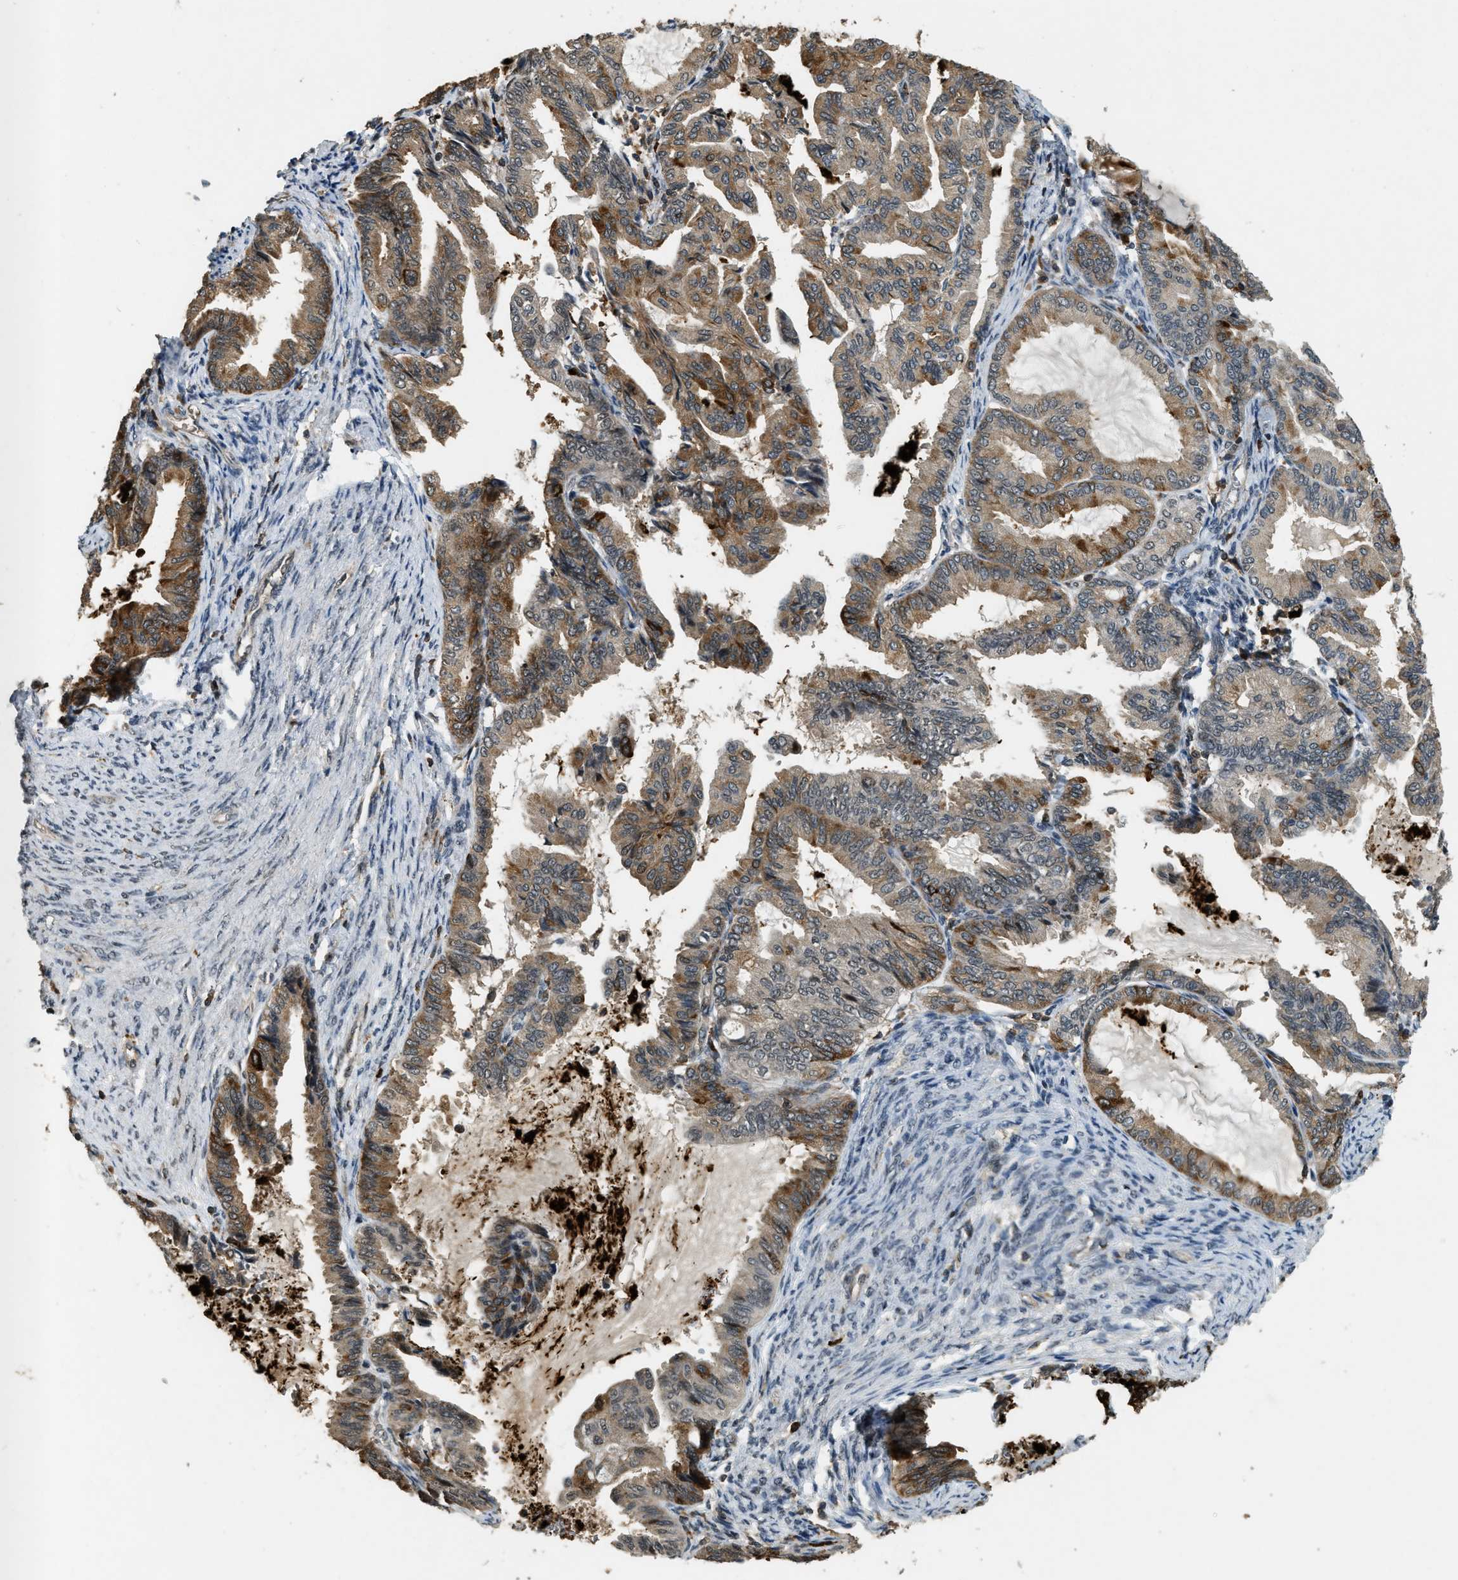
{"staining": {"intensity": "moderate", "quantity": ">75%", "location": "cytoplasmic/membranous"}, "tissue": "endometrial cancer", "cell_type": "Tumor cells", "image_type": "cancer", "snomed": [{"axis": "morphology", "description": "Adenocarcinoma, NOS"}, {"axis": "topography", "description": "Endometrium"}], "caption": "Immunohistochemistry micrograph of neoplastic tissue: human adenocarcinoma (endometrial) stained using IHC demonstrates medium levels of moderate protein expression localized specifically in the cytoplasmic/membranous of tumor cells, appearing as a cytoplasmic/membranous brown color.", "gene": "RNF141", "patient": {"sex": "female", "age": 86}}